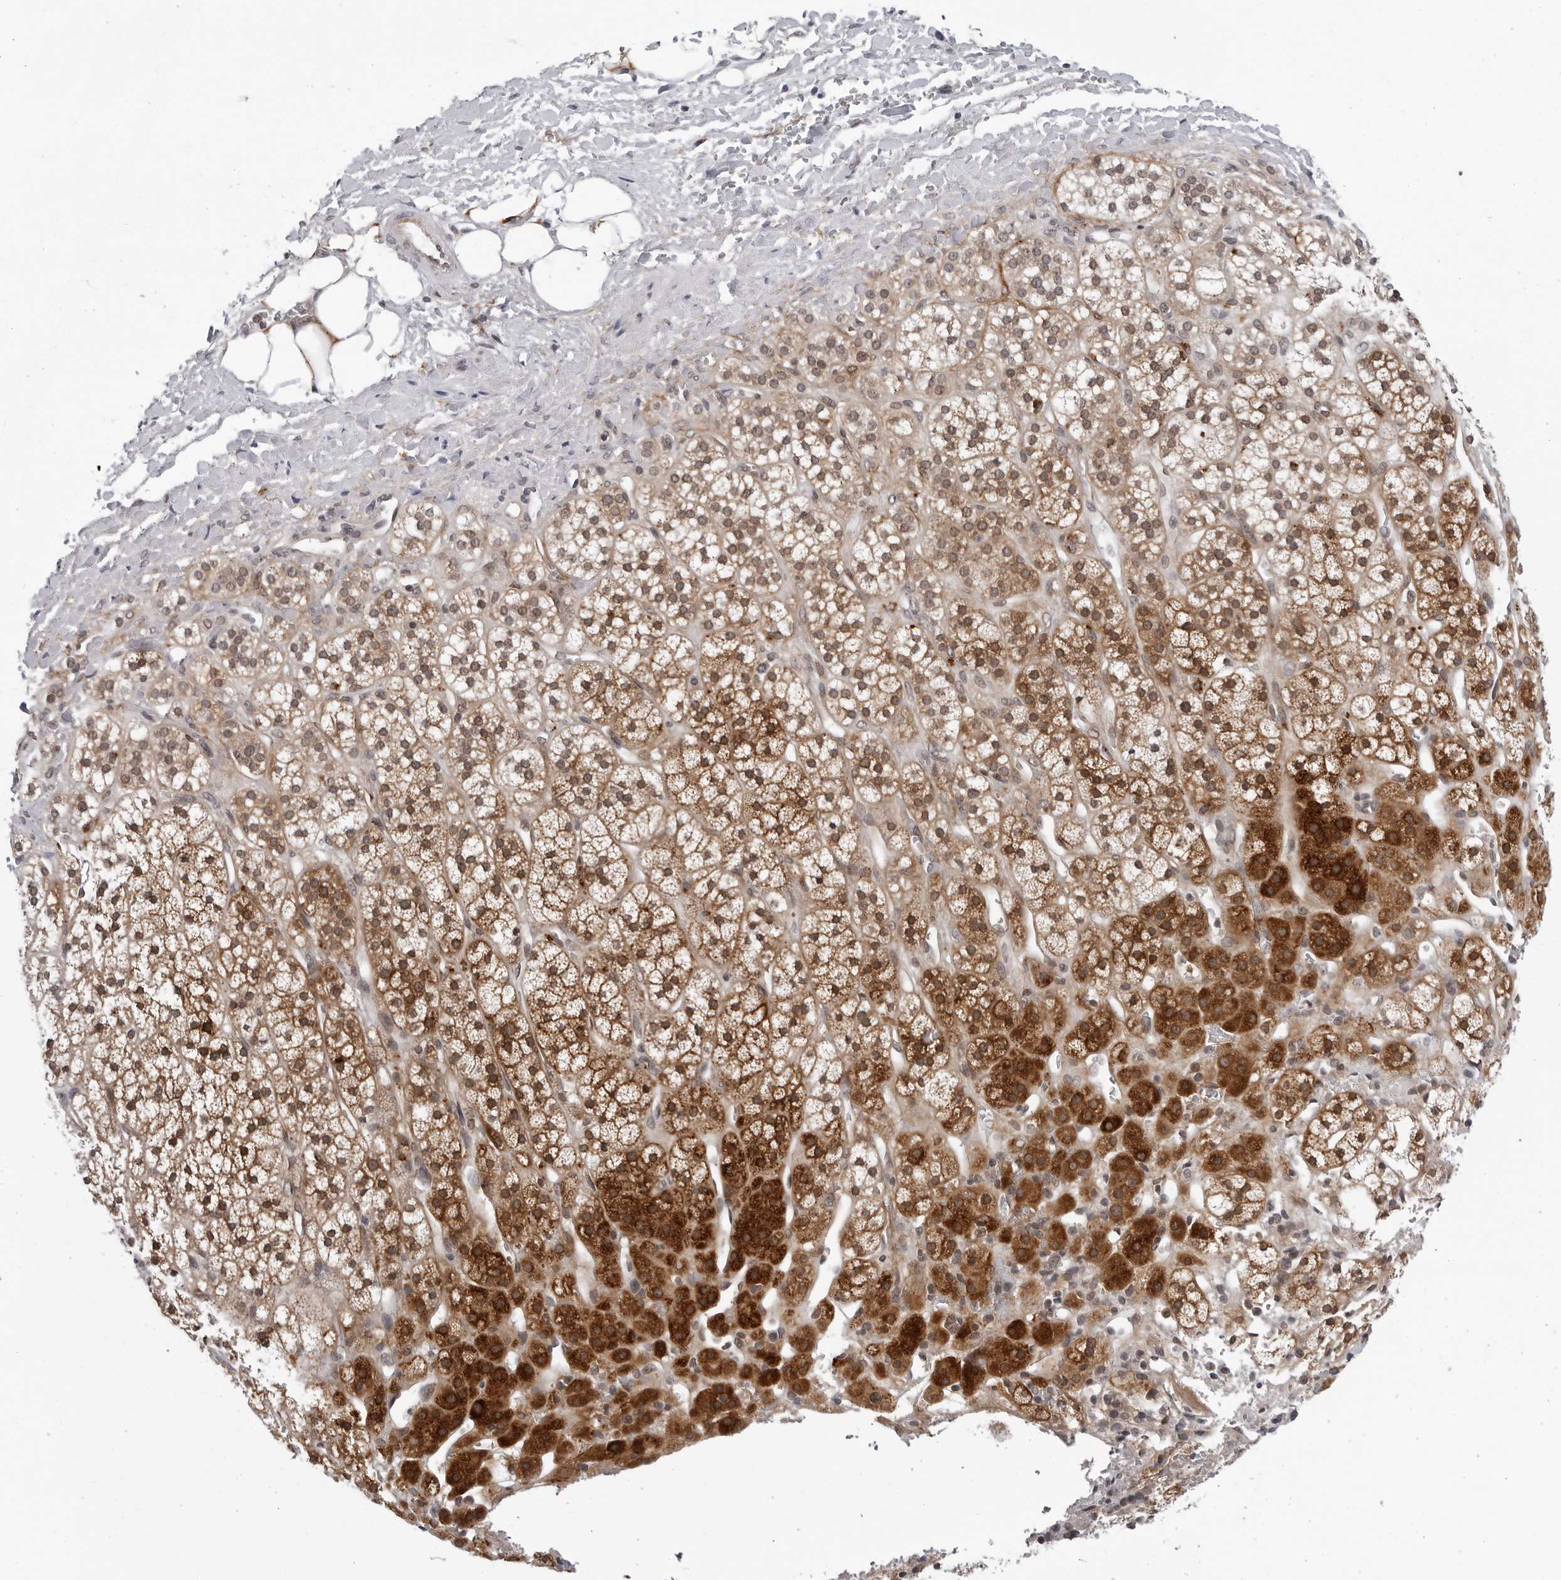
{"staining": {"intensity": "strong", "quantity": ">75%", "location": "cytoplasmic/membranous"}, "tissue": "adrenal gland", "cell_type": "Glandular cells", "image_type": "normal", "snomed": [{"axis": "morphology", "description": "Normal tissue, NOS"}, {"axis": "topography", "description": "Adrenal gland"}], "caption": "Immunohistochemistry (IHC) of unremarkable human adrenal gland shows high levels of strong cytoplasmic/membranous staining in approximately >75% of glandular cells. (Brightfield microscopy of DAB IHC at high magnification).", "gene": "KIAA1614", "patient": {"sex": "male", "age": 56}}